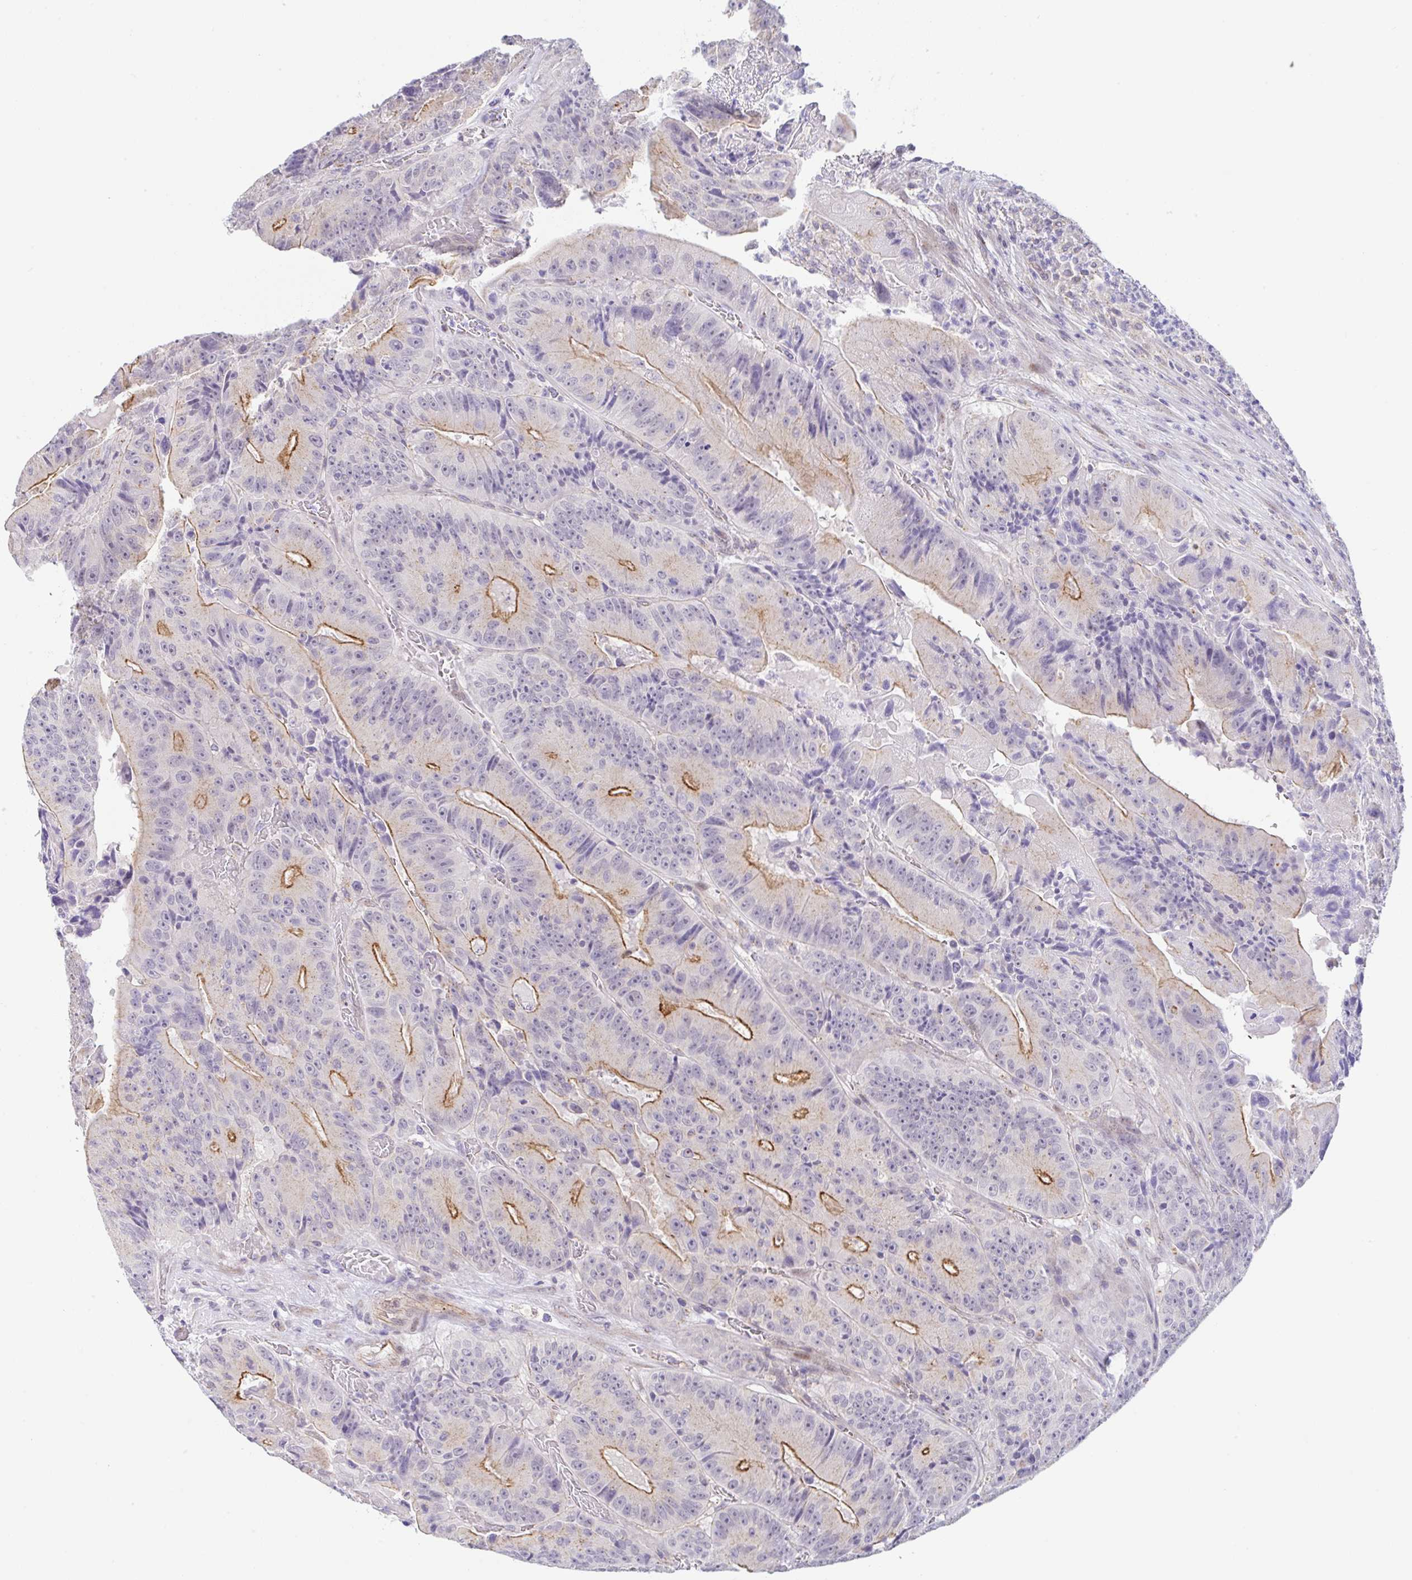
{"staining": {"intensity": "moderate", "quantity": "25%-75%", "location": "cytoplasmic/membranous"}, "tissue": "colorectal cancer", "cell_type": "Tumor cells", "image_type": "cancer", "snomed": [{"axis": "morphology", "description": "Adenocarcinoma, NOS"}, {"axis": "topography", "description": "Colon"}], "caption": "This image demonstrates immunohistochemistry staining of colorectal cancer, with medium moderate cytoplasmic/membranous staining in approximately 25%-75% of tumor cells.", "gene": "CGNL1", "patient": {"sex": "female", "age": 86}}